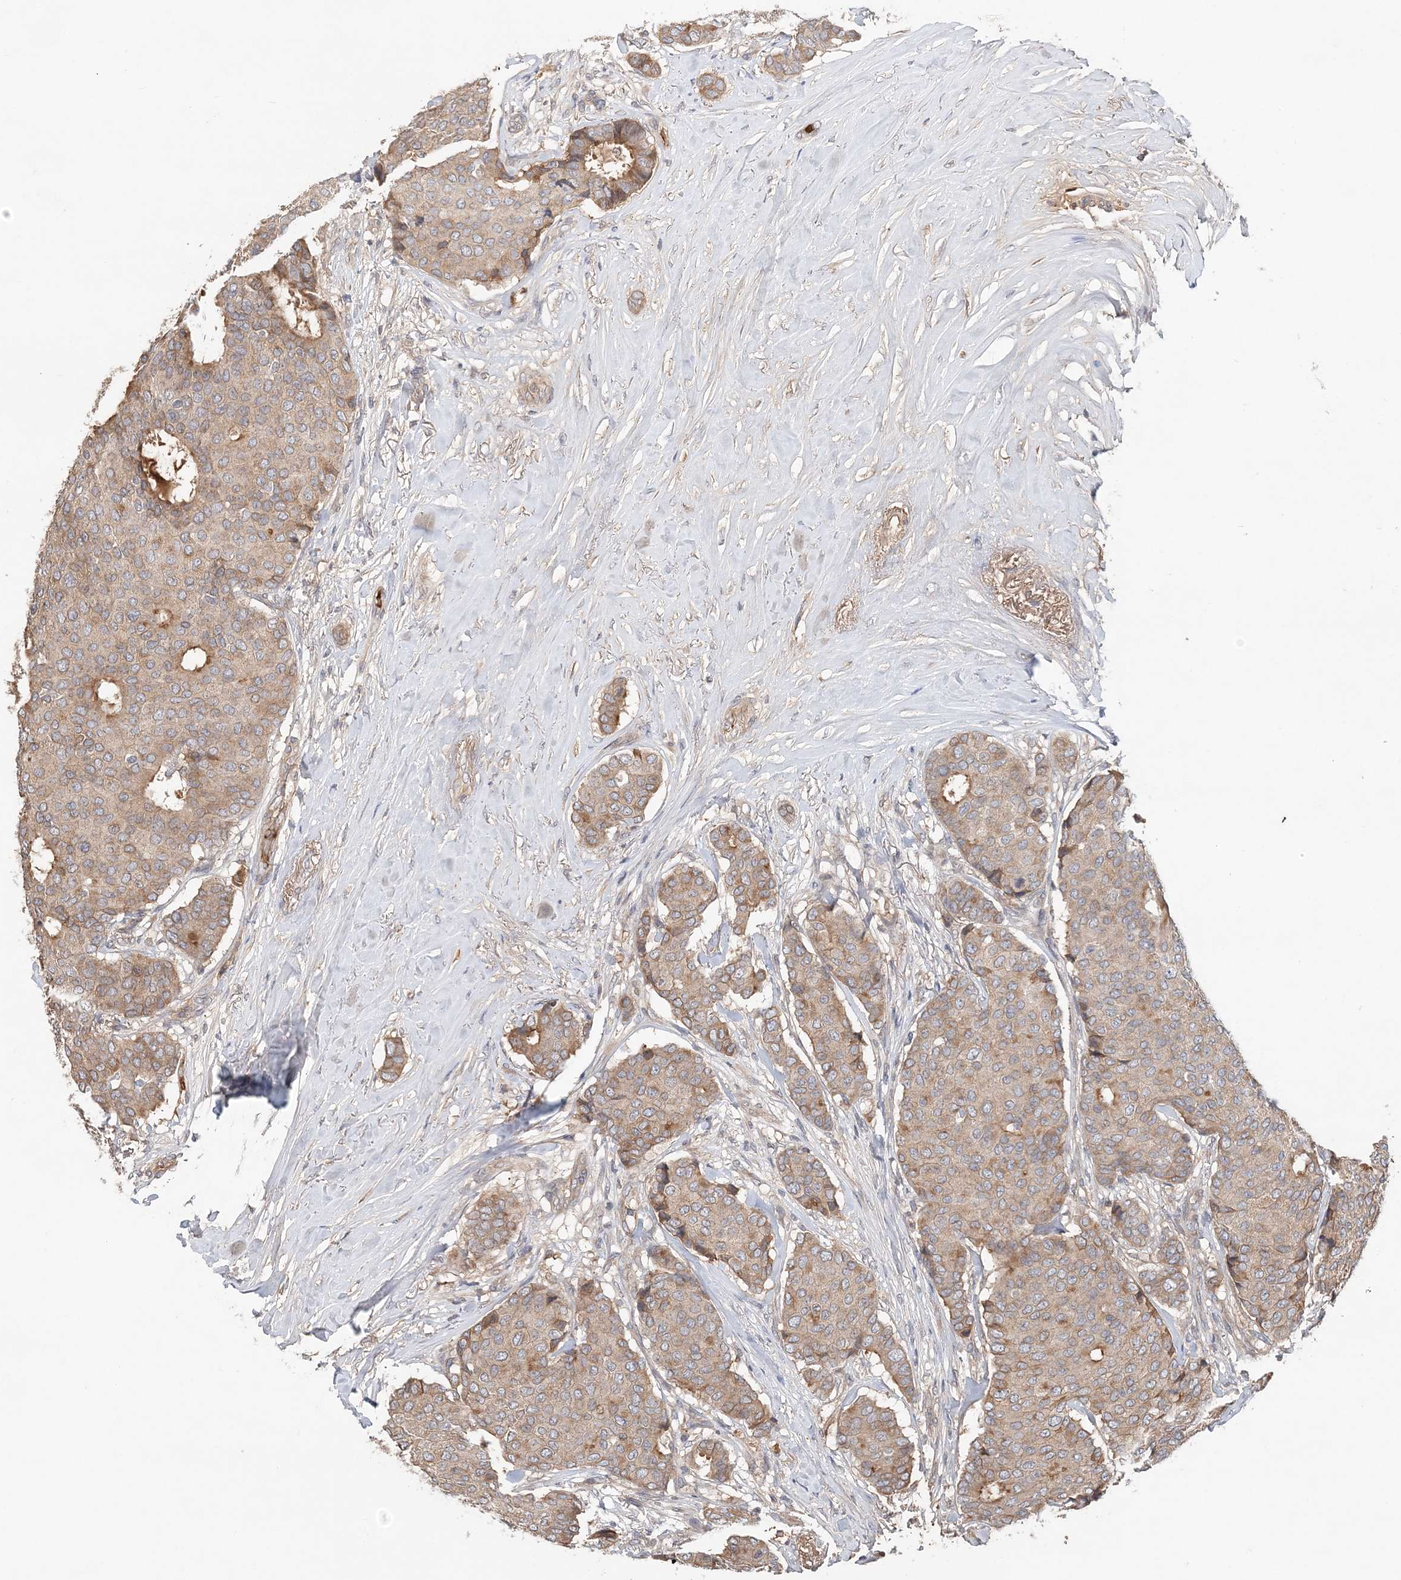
{"staining": {"intensity": "moderate", "quantity": ">75%", "location": "cytoplasmic/membranous"}, "tissue": "breast cancer", "cell_type": "Tumor cells", "image_type": "cancer", "snomed": [{"axis": "morphology", "description": "Duct carcinoma"}, {"axis": "topography", "description": "Breast"}], "caption": "This is a micrograph of immunohistochemistry (IHC) staining of breast cancer, which shows moderate staining in the cytoplasmic/membranous of tumor cells.", "gene": "SYCP3", "patient": {"sex": "female", "age": 75}}